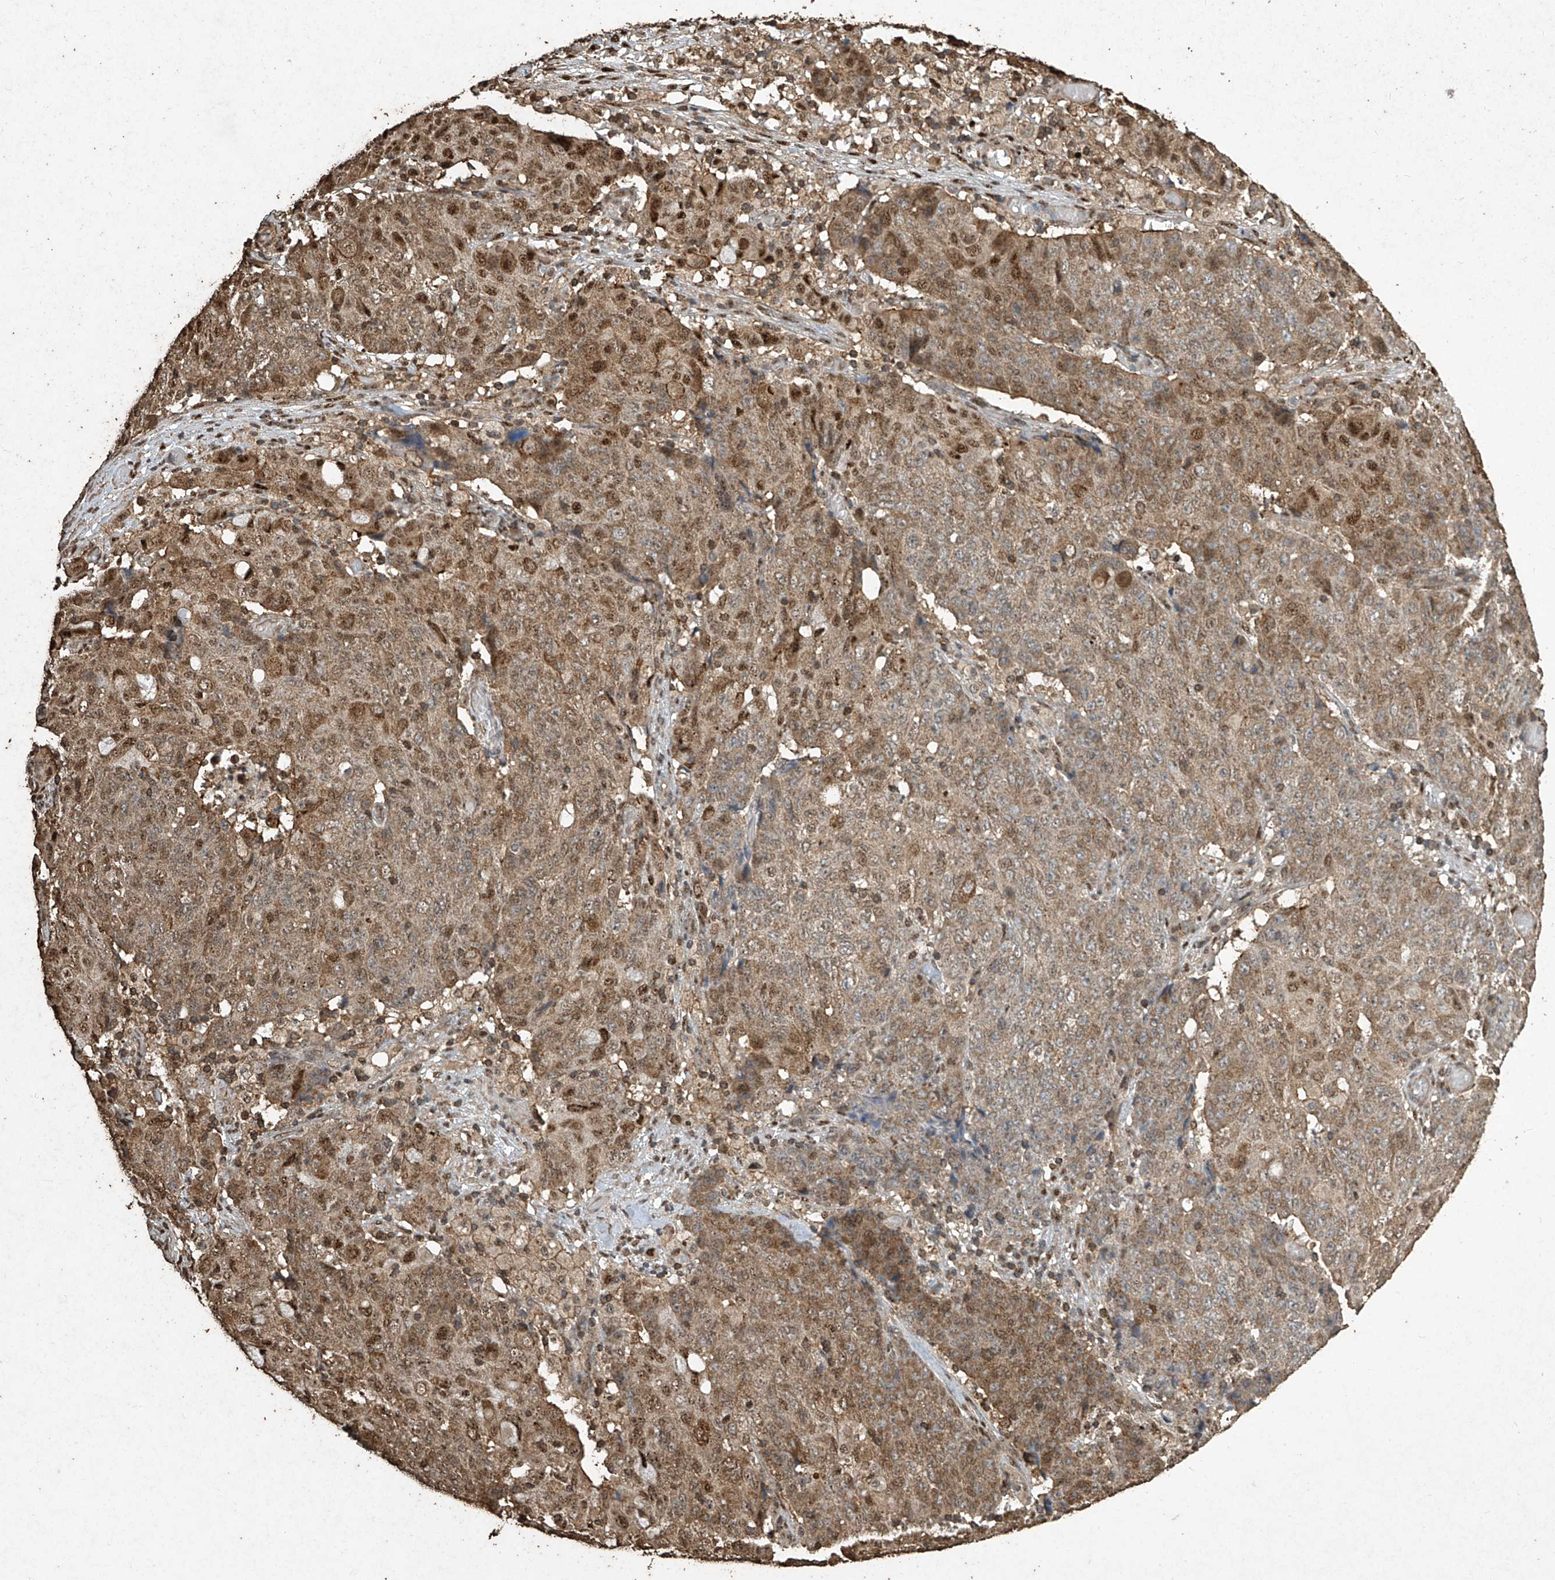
{"staining": {"intensity": "moderate", "quantity": "25%-75%", "location": "cytoplasmic/membranous,nuclear"}, "tissue": "ovarian cancer", "cell_type": "Tumor cells", "image_type": "cancer", "snomed": [{"axis": "morphology", "description": "Carcinoma, endometroid"}, {"axis": "topography", "description": "Ovary"}], "caption": "Moderate cytoplasmic/membranous and nuclear positivity is seen in approximately 25%-75% of tumor cells in ovarian cancer (endometroid carcinoma). Nuclei are stained in blue.", "gene": "ERBB3", "patient": {"sex": "female", "age": 42}}